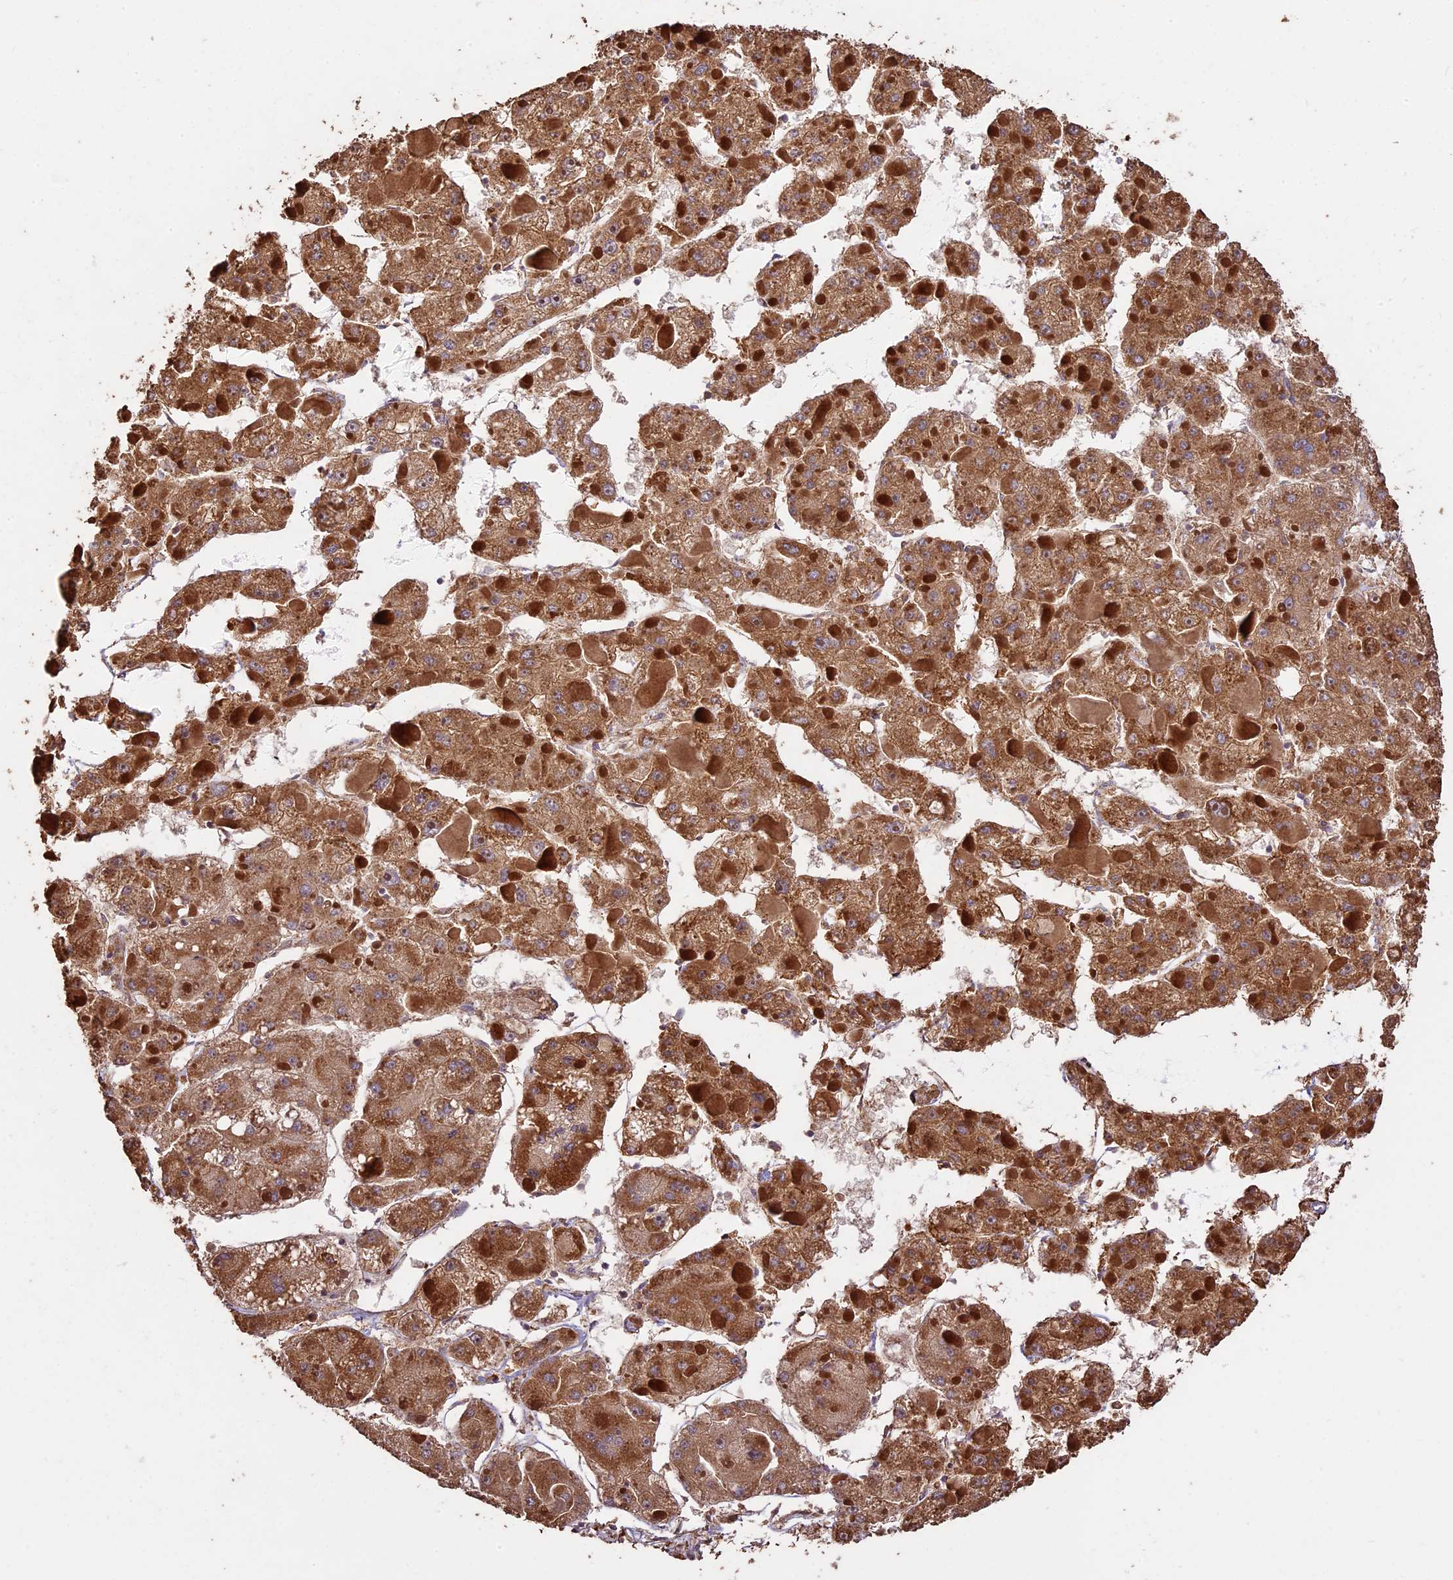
{"staining": {"intensity": "moderate", "quantity": ">75%", "location": "cytoplasmic/membranous"}, "tissue": "liver cancer", "cell_type": "Tumor cells", "image_type": "cancer", "snomed": [{"axis": "morphology", "description": "Carcinoma, Hepatocellular, NOS"}, {"axis": "topography", "description": "Liver"}], "caption": "IHC staining of hepatocellular carcinoma (liver), which shows medium levels of moderate cytoplasmic/membranous staining in approximately >75% of tumor cells indicating moderate cytoplasmic/membranous protein positivity. The staining was performed using DAB (3,3'-diaminobenzidine) (brown) for protein detection and nuclei were counterstained in hematoxylin (blue).", "gene": "CRLF1", "patient": {"sex": "female", "age": 73}}